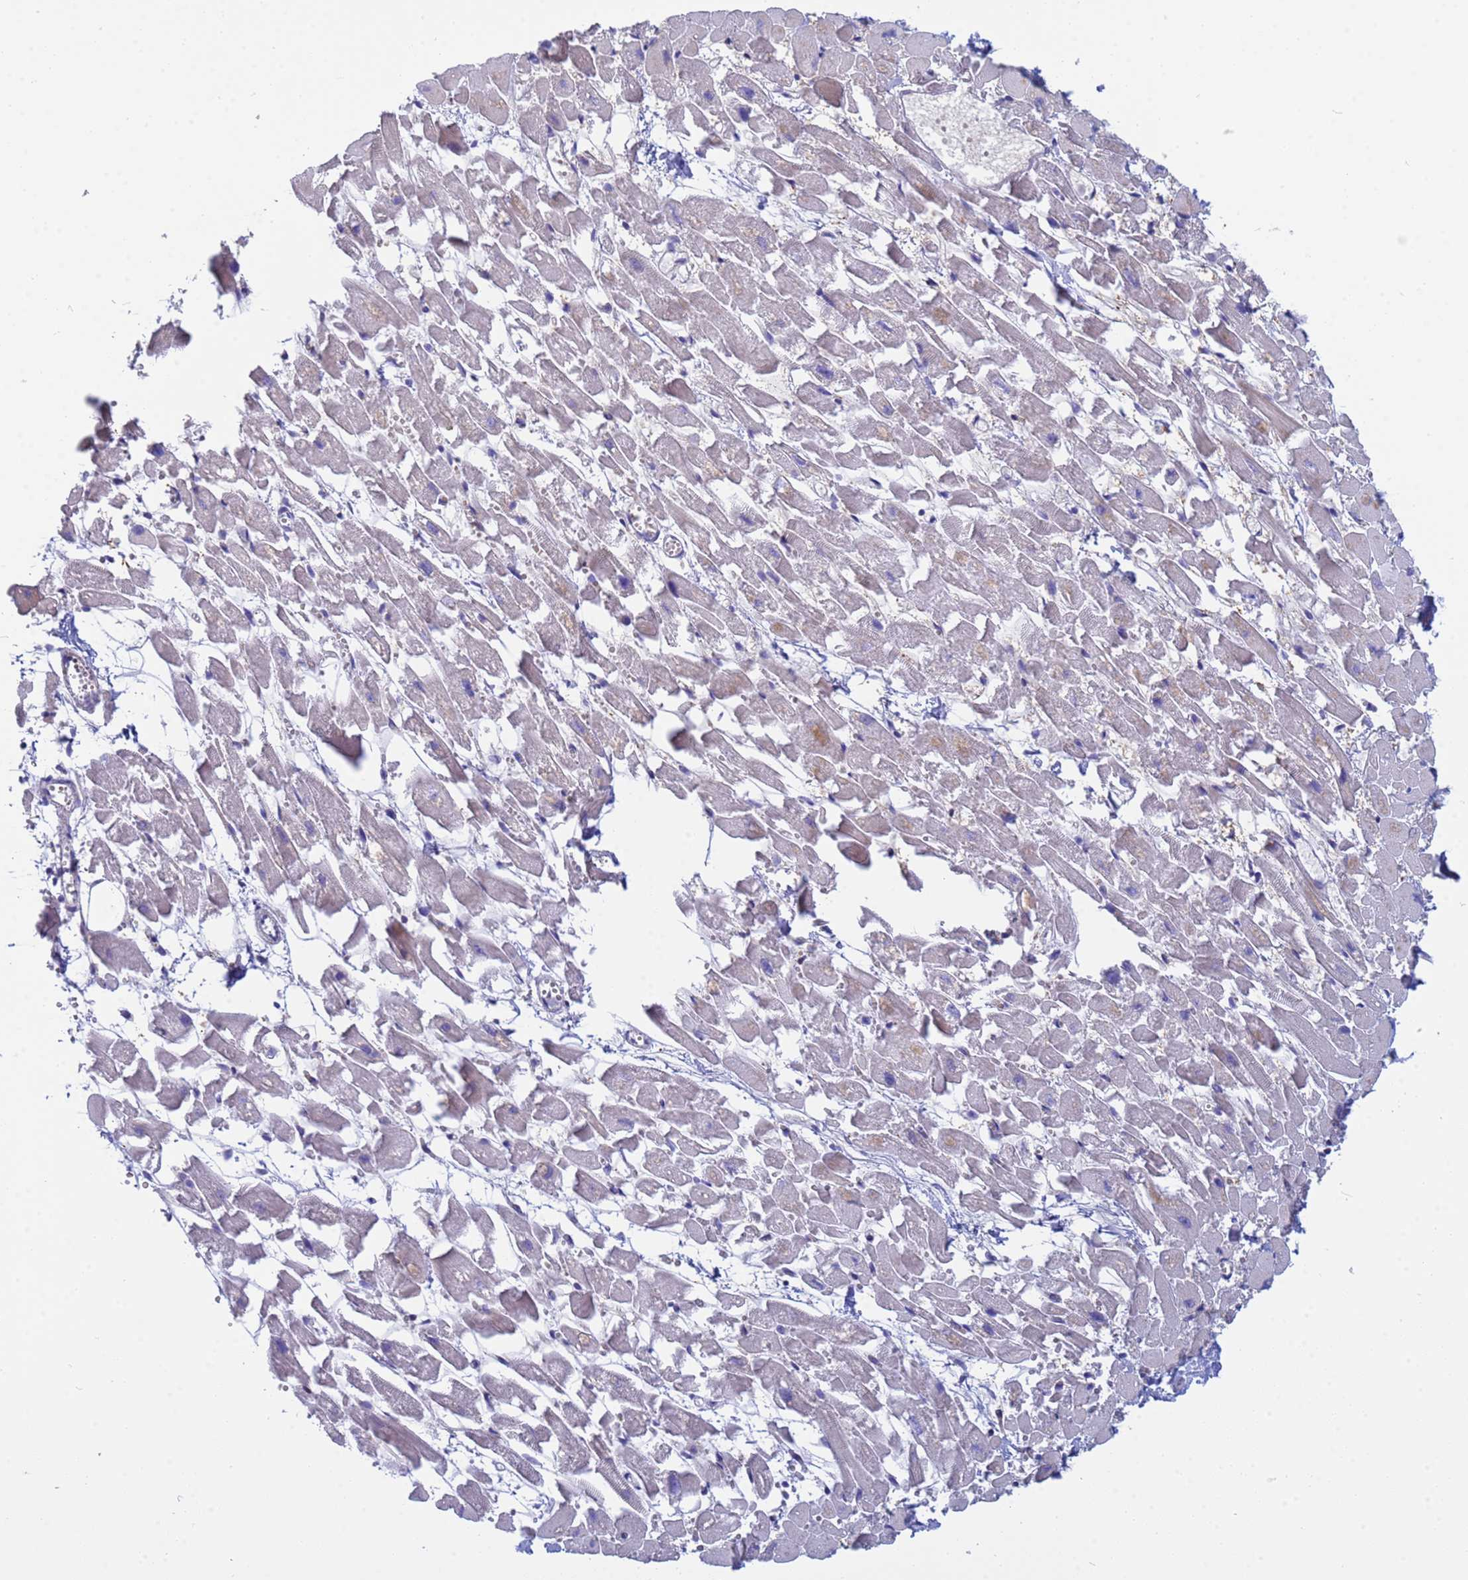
{"staining": {"intensity": "weak", "quantity": "<25%", "location": "cytoplasmic/membranous"}, "tissue": "heart muscle", "cell_type": "Cardiomyocytes", "image_type": "normal", "snomed": [{"axis": "morphology", "description": "Normal tissue, NOS"}, {"axis": "topography", "description": "Heart"}], "caption": "IHC image of normal heart muscle: heart muscle stained with DAB exhibits no significant protein positivity in cardiomyocytes.", "gene": "PPP6R1", "patient": {"sex": "female", "age": 64}}